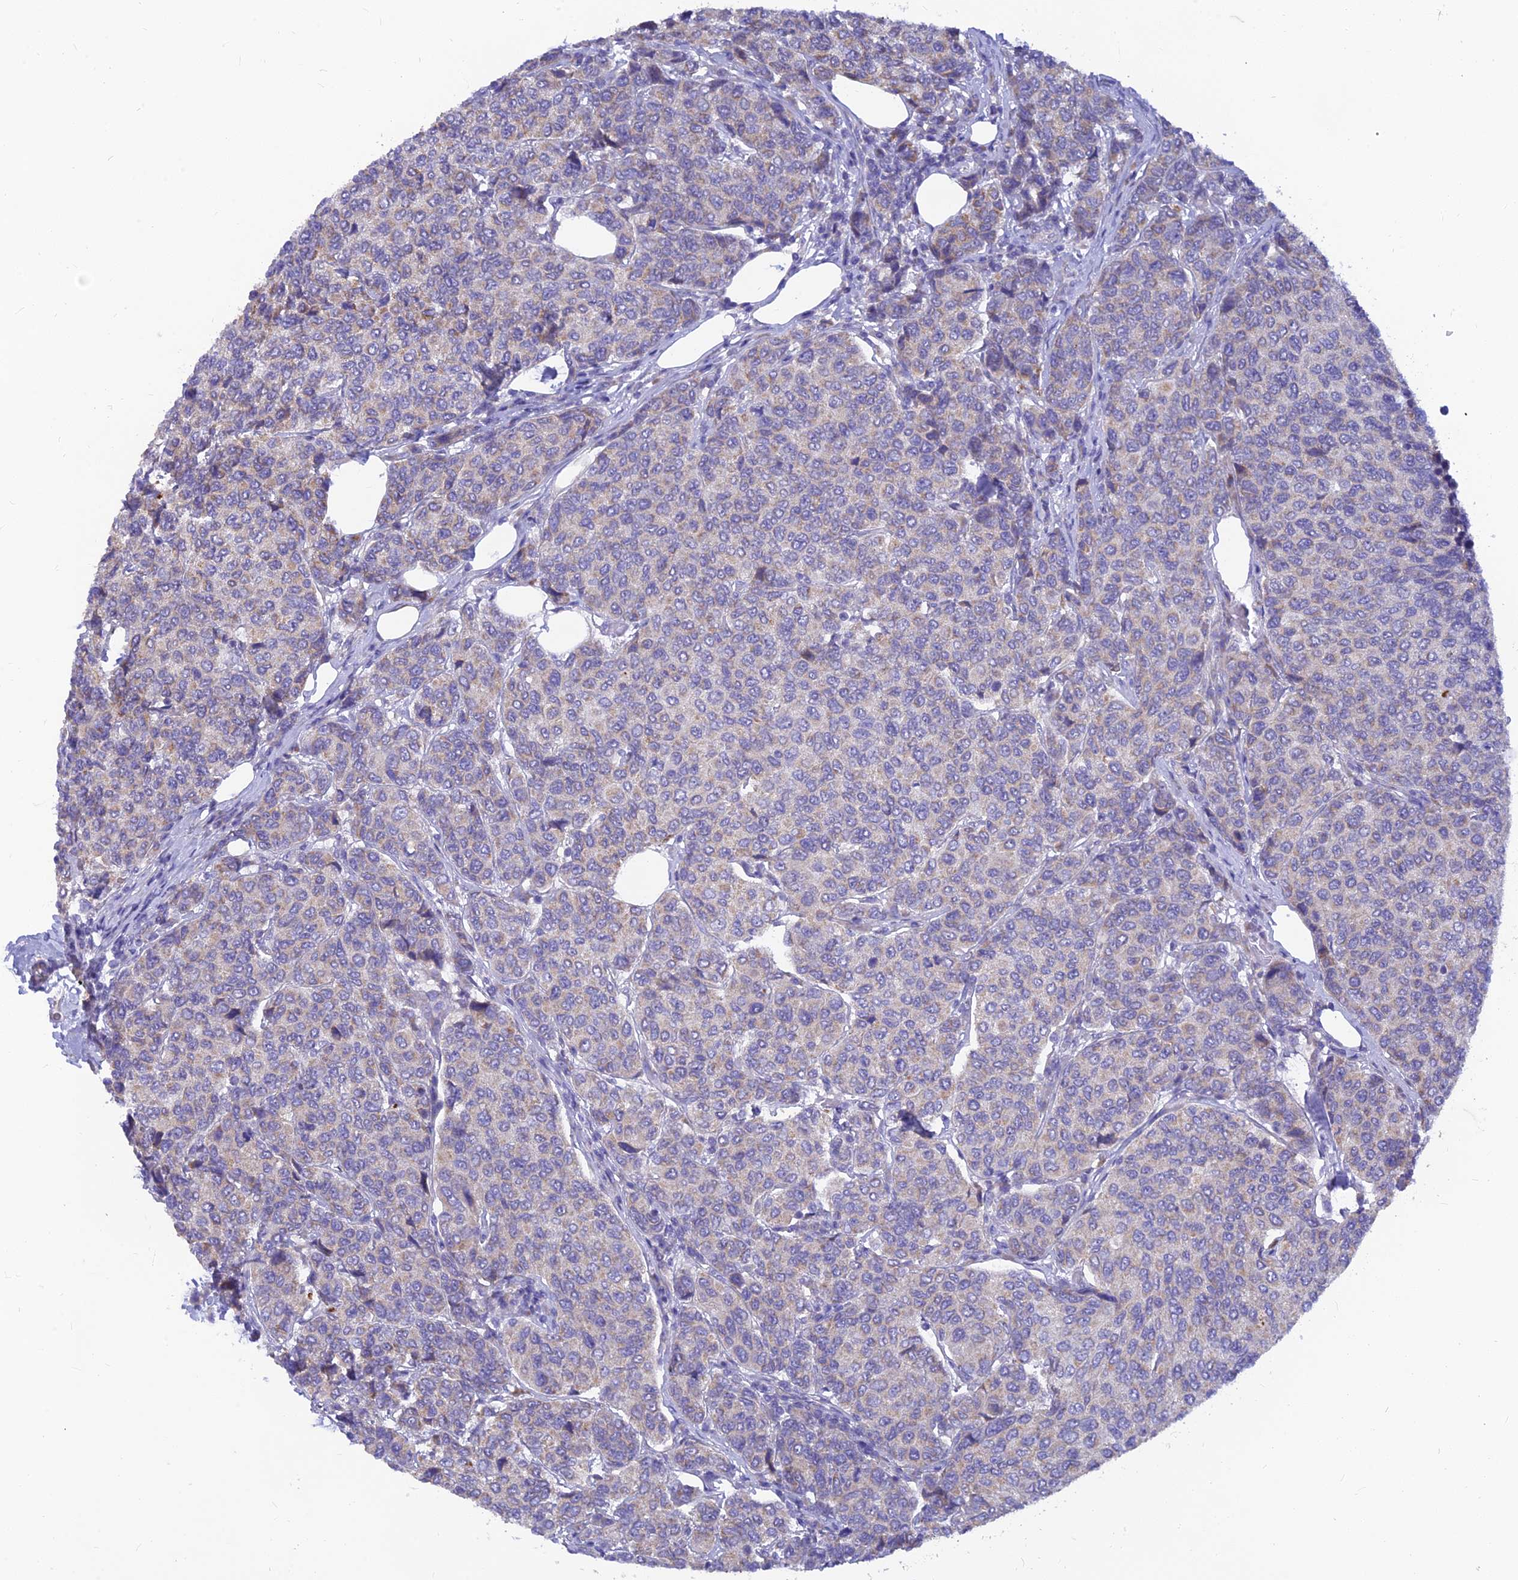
{"staining": {"intensity": "weak", "quantity": "<25%", "location": "cytoplasmic/membranous"}, "tissue": "breast cancer", "cell_type": "Tumor cells", "image_type": "cancer", "snomed": [{"axis": "morphology", "description": "Duct carcinoma"}, {"axis": "topography", "description": "Breast"}], "caption": "Immunohistochemistry (IHC) of breast cancer (intraductal carcinoma) exhibits no staining in tumor cells.", "gene": "TMEM30B", "patient": {"sex": "female", "age": 55}}